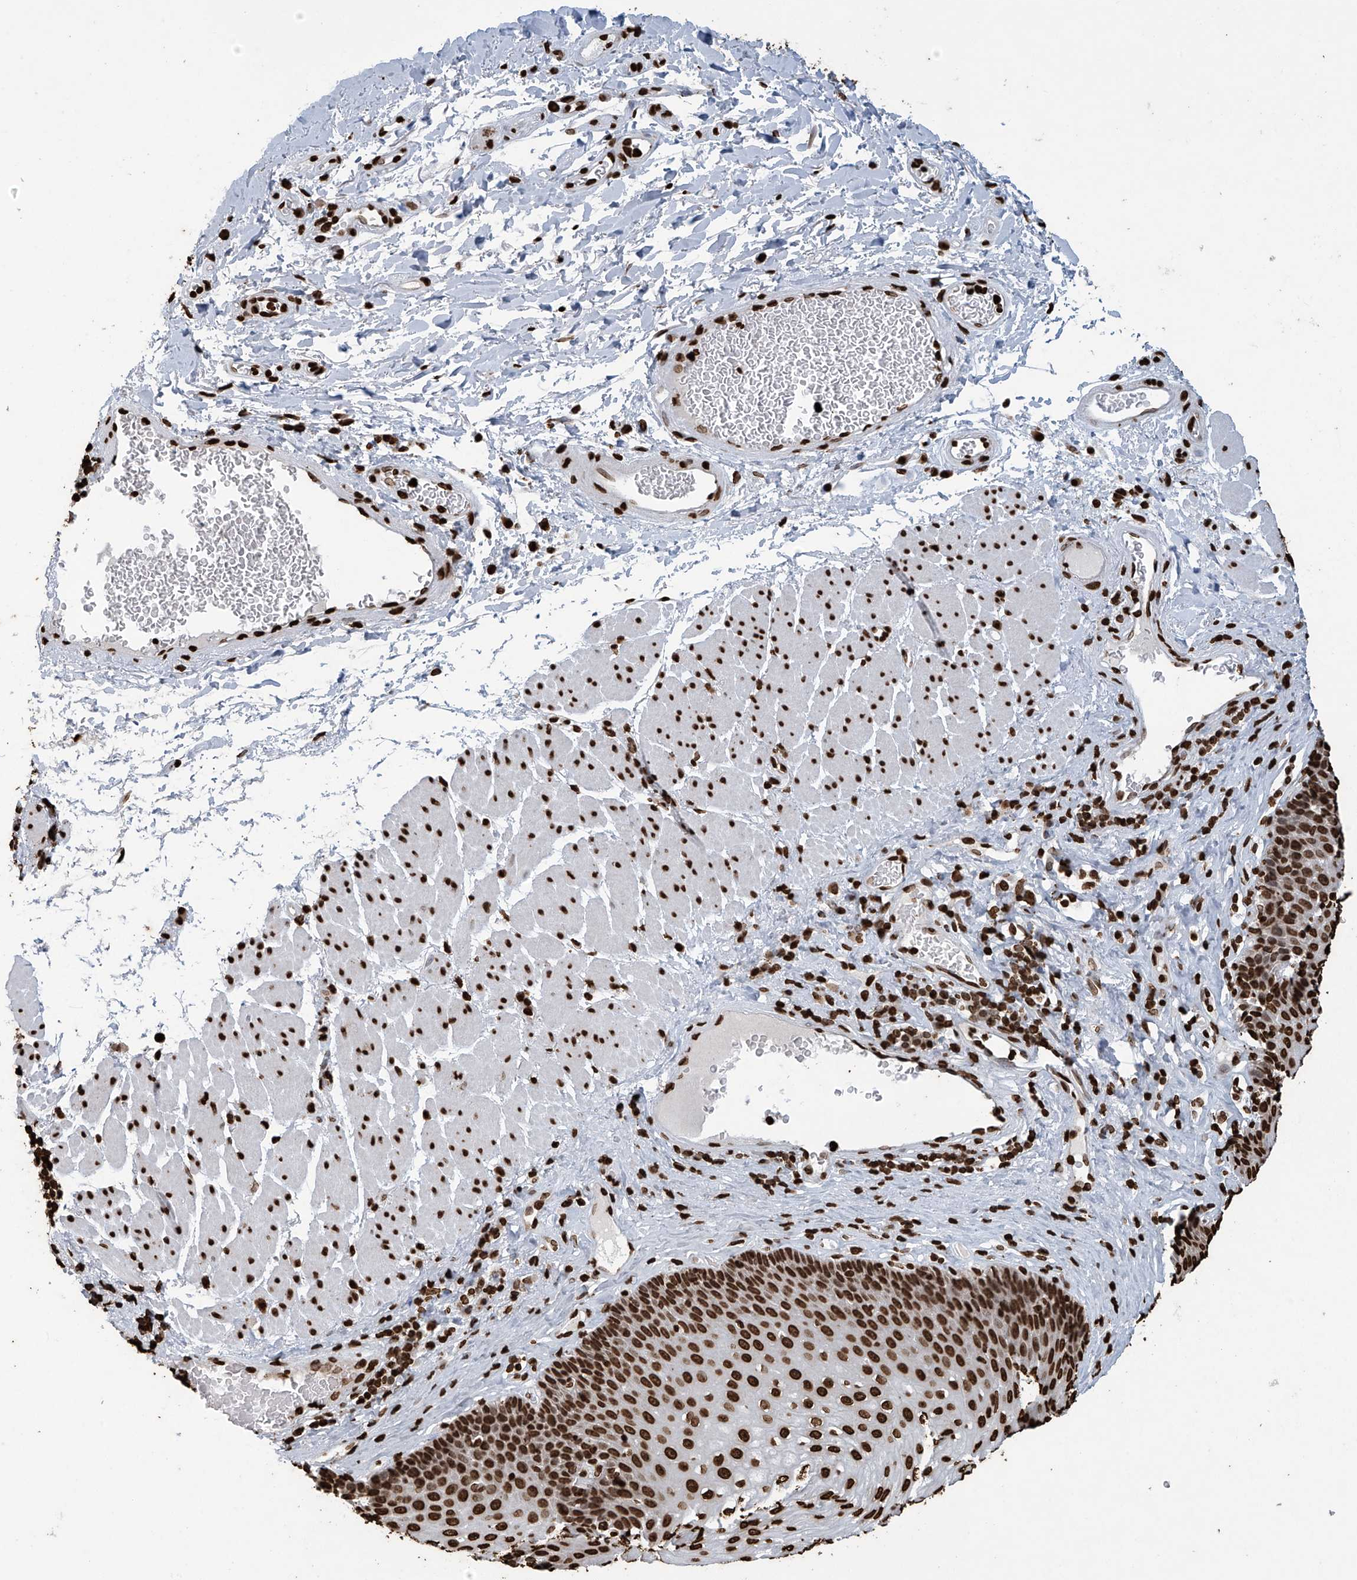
{"staining": {"intensity": "strong", "quantity": ">75%", "location": "nuclear"}, "tissue": "esophagus", "cell_type": "Squamous epithelial cells", "image_type": "normal", "snomed": [{"axis": "morphology", "description": "Normal tissue, NOS"}, {"axis": "topography", "description": "Esophagus"}], "caption": "The image demonstrates immunohistochemical staining of benign esophagus. There is strong nuclear expression is present in about >75% of squamous epithelial cells.", "gene": "H3", "patient": {"sex": "female", "age": 66}}